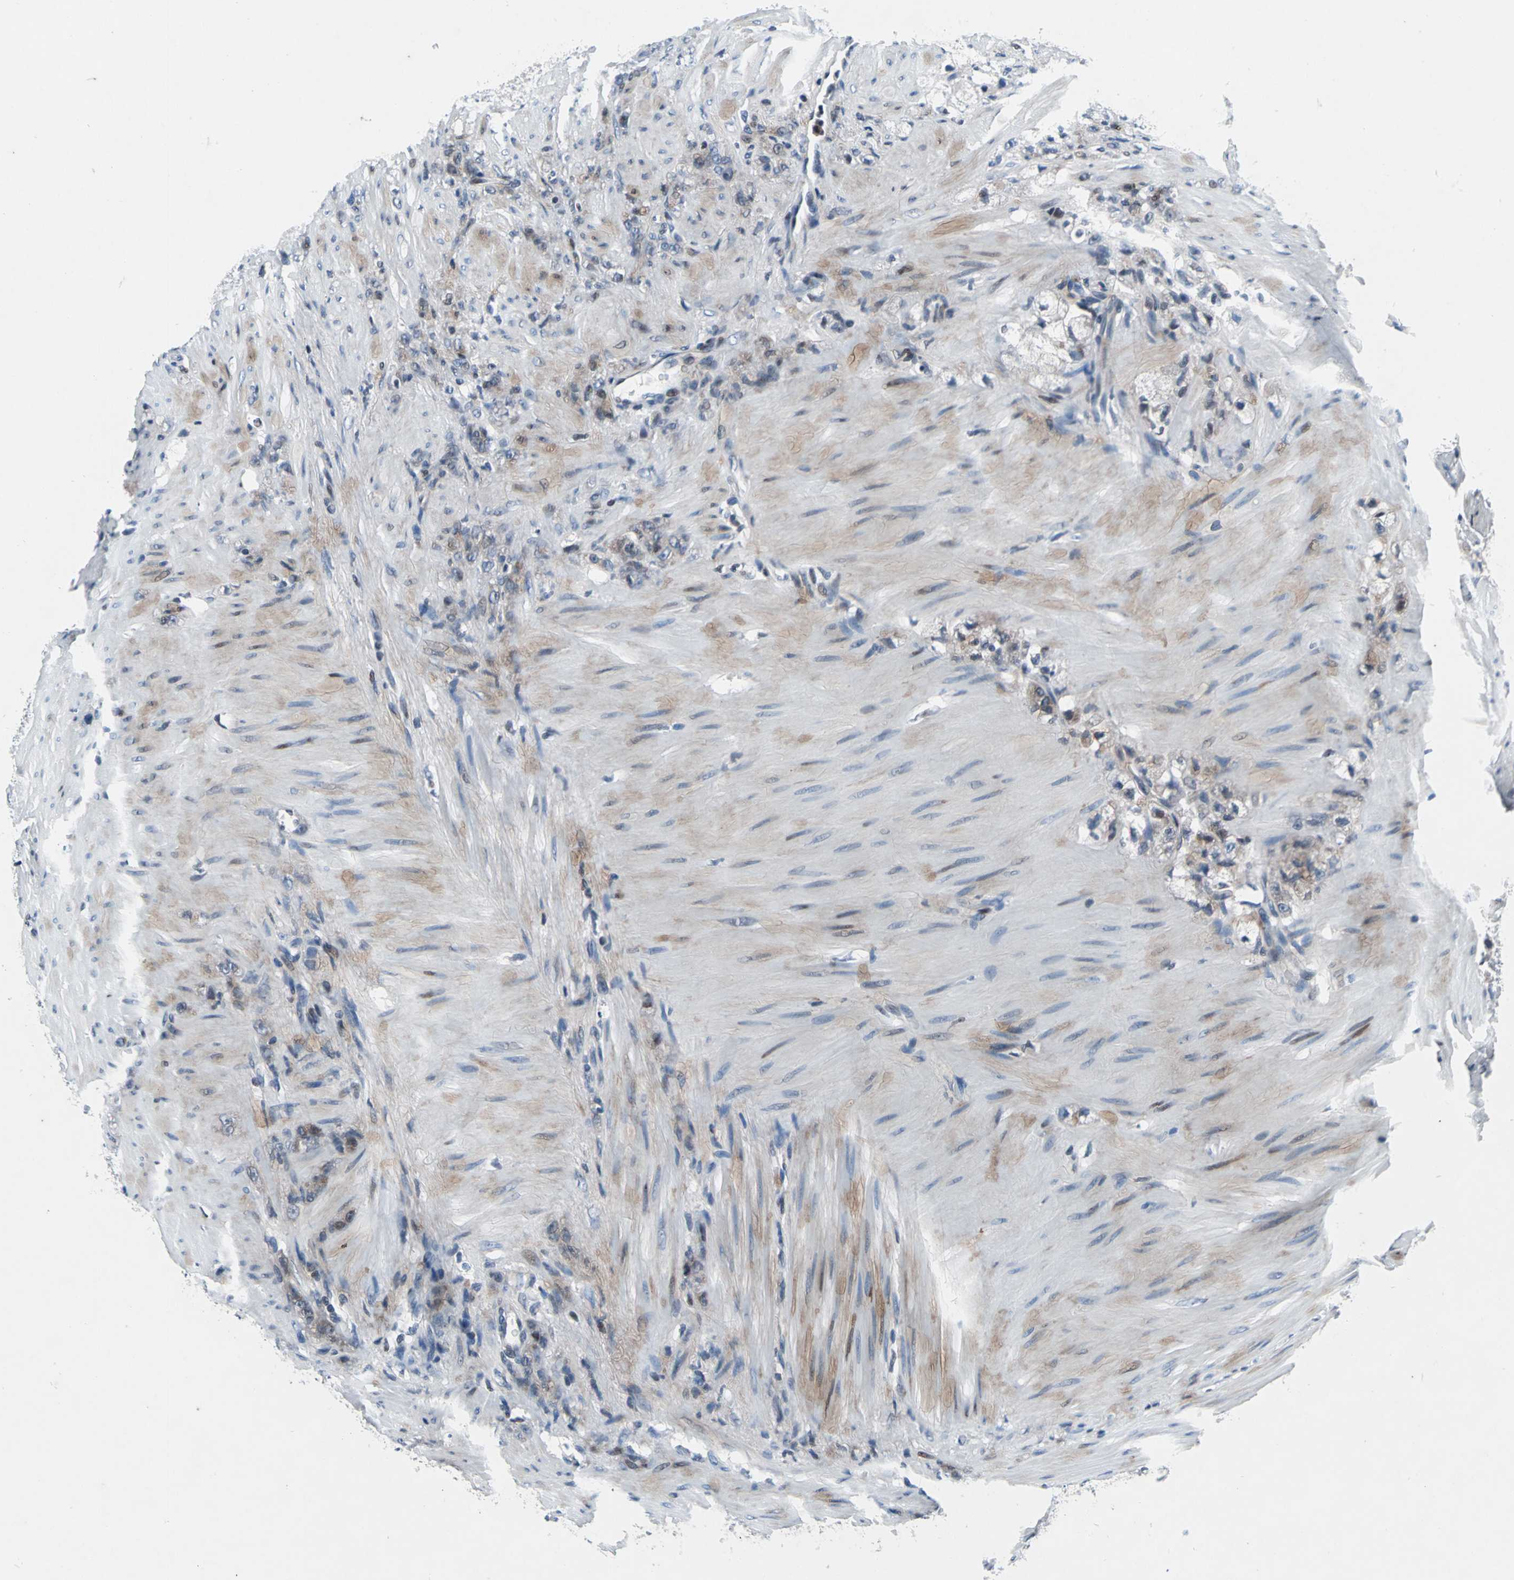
{"staining": {"intensity": "weak", "quantity": "25%-75%", "location": "cytoplasmic/membranous"}, "tissue": "stomach cancer", "cell_type": "Tumor cells", "image_type": "cancer", "snomed": [{"axis": "morphology", "description": "Adenocarcinoma, NOS"}, {"axis": "topography", "description": "Stomach"}], "caption": "Weak cytoplasmic/membranous positivity for a protein is seen in approximately 25%-75% of tumor cells of stomach cancer (adenocarcinoma) using immunohistochemistry.", "gene": "EXD2", "patient": {"sex": "male", "age": 82}}